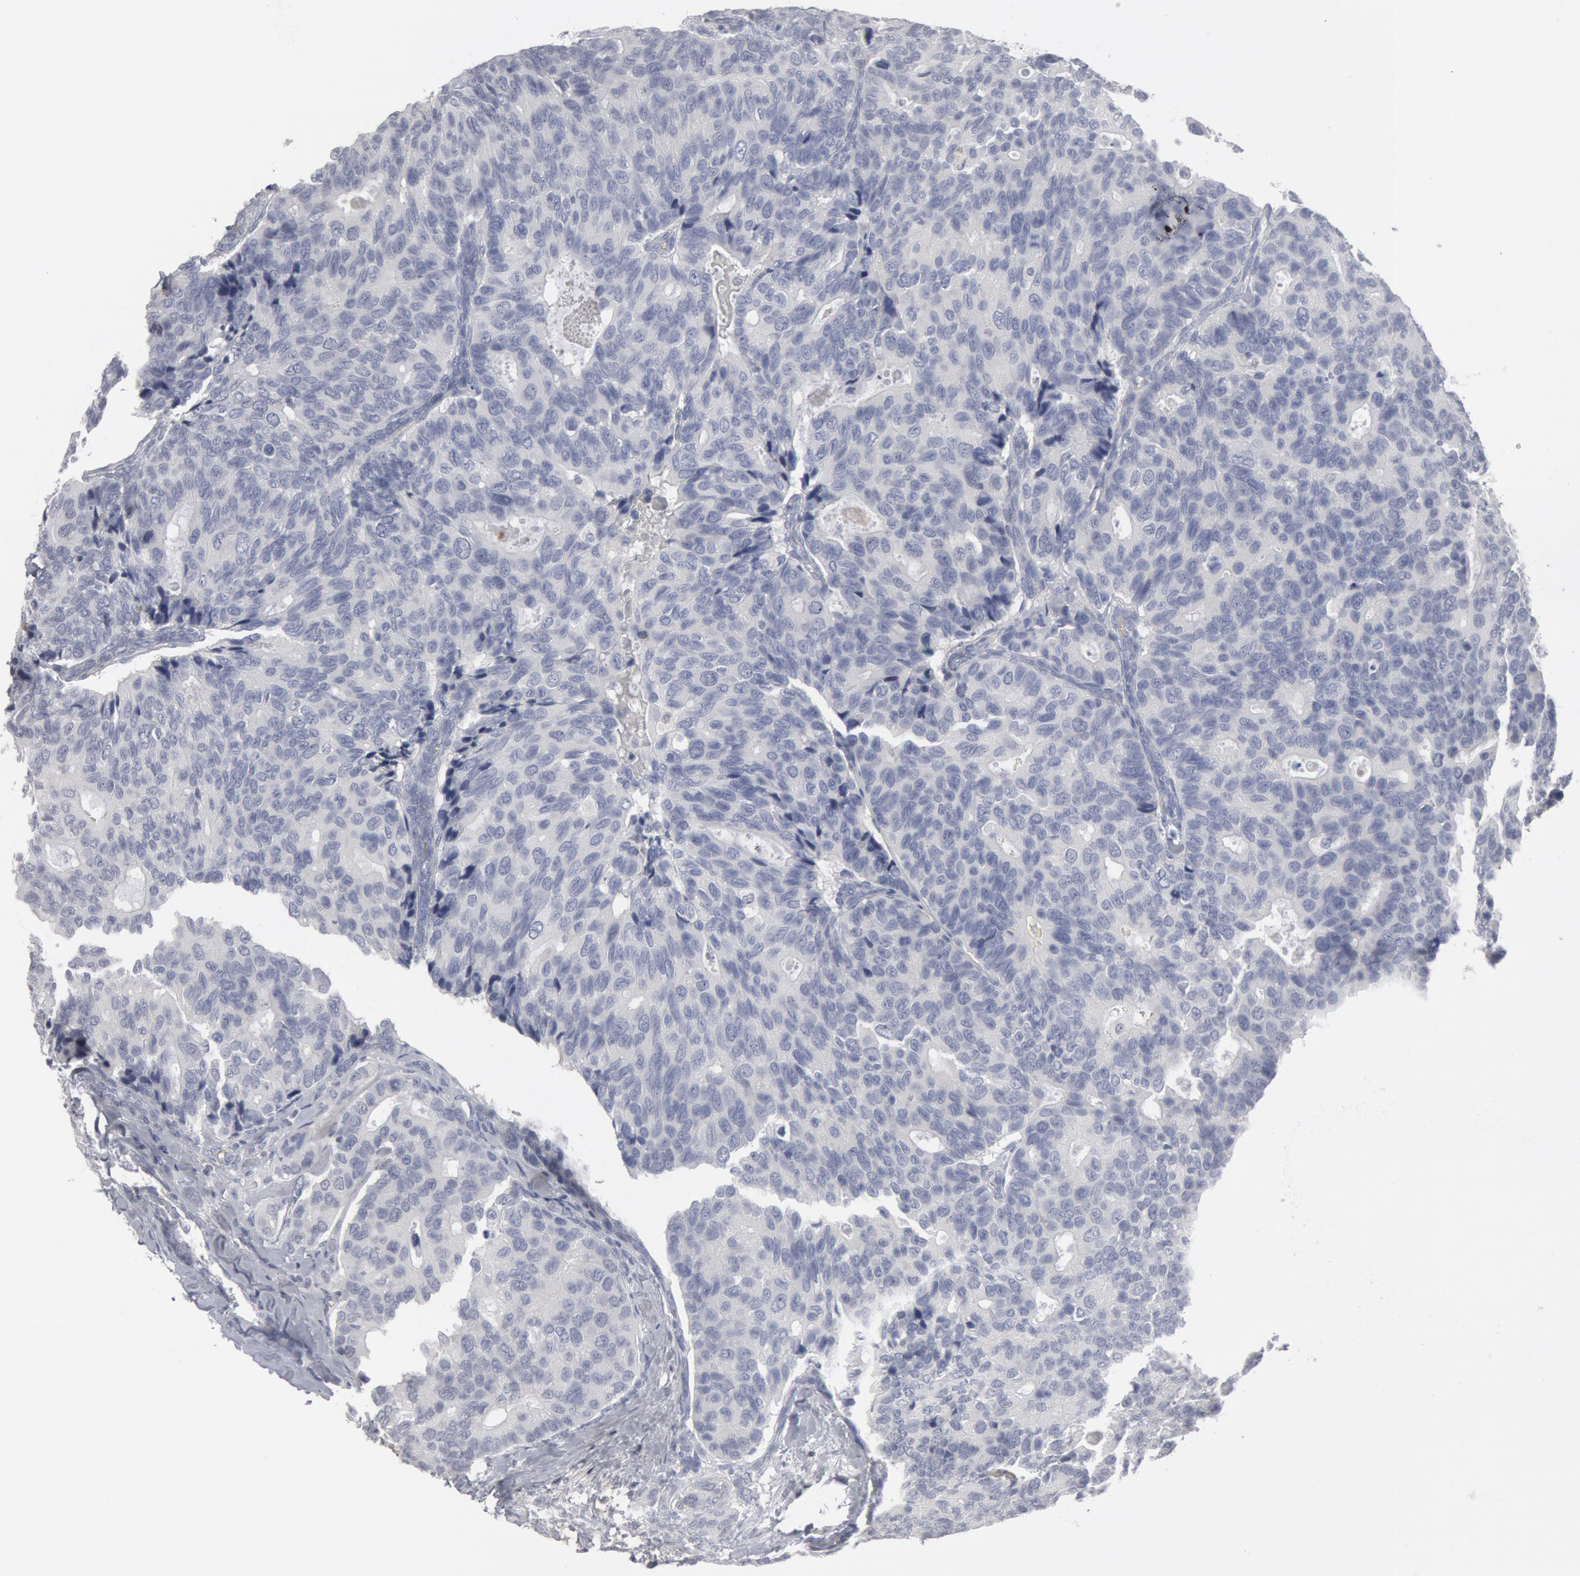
{"staining": {"intensity": "negative", "quantity": "none", "location": "none"}, "tissue": "breast cancer", "cell_type": "Tumor cells", "image_type": "cancer", "snomed": [{"axis": "morphology", "description": "Duct carcinoma"}, {"axis": "topography", "description": "Breast"}], "caption": "Immunohistochemical staining of breast invasive ductal carcinoma demonstrates no significant positivity in tumor cells. Brightfield microscopy of immunohistochemistry (IHC) stained with DAB (brown) and hematoxylin (blue), captured at high magnification.", "gene": "DMC1", "patient": {"sex": "female", "age": 69}}